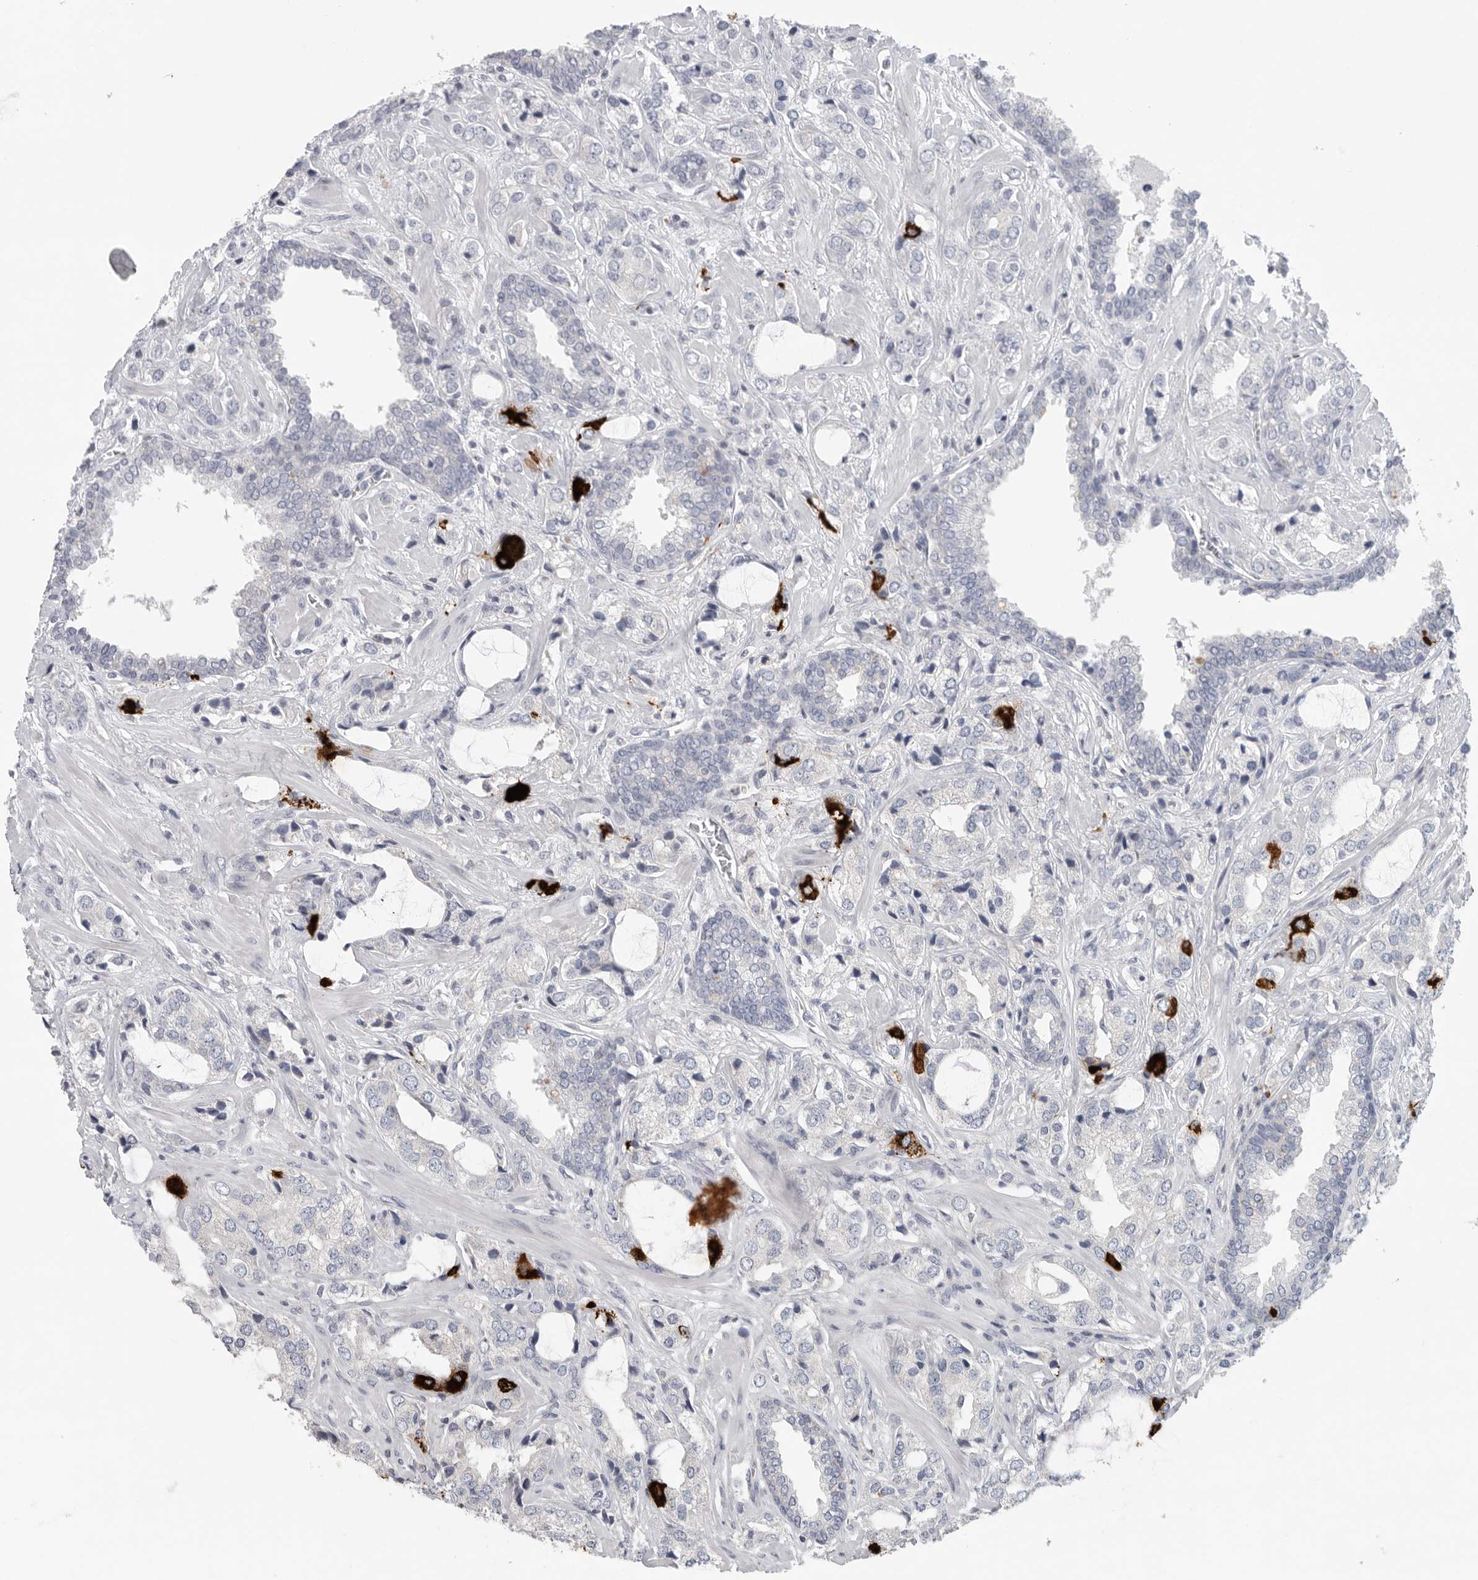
{"staining": {"intensity": "negative", "quantity": "none", "location": "none"}, "tissue": "prostate cancer", "cell_type": "Tumor cells", "image_type": "cancer", "snomed": [{"axis": "morphology", "description": "Adenocarcinoma, High grade"}, {"axis": "topography", "description": "Prostate"}], "caption": "An image of prostate adenocarcinoma (high-grade) stained for a protein exhibits no brown staining in tumor cells. The staining was performed using DAB to visualize the protein expression in brown, while the nuclei were stained in blue with hematoxylin (Magnification: 20x).", "gene": "TMEM69", "patient": {"sex": "male", "age": 66}}